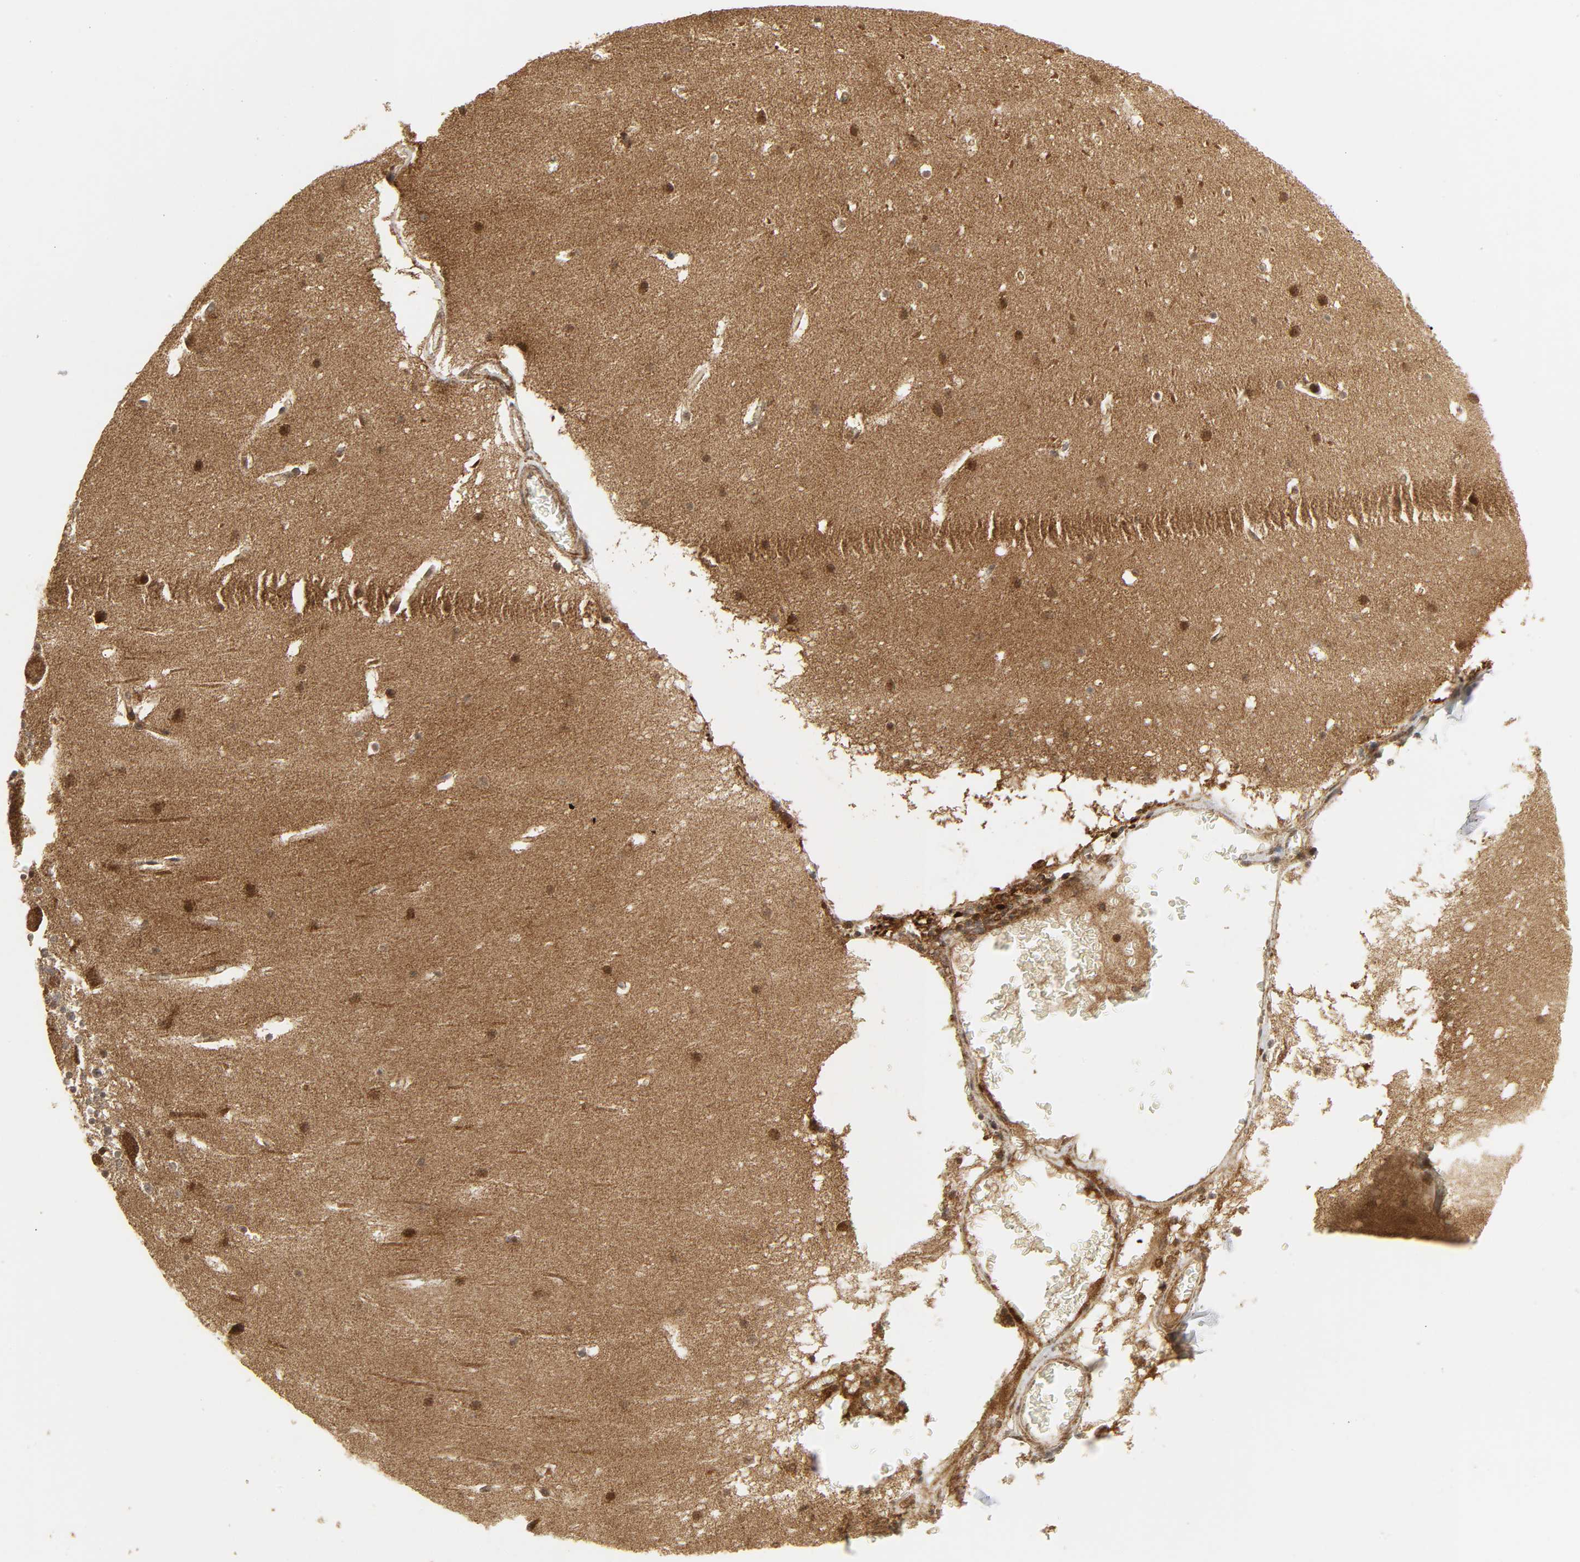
{"staining": {"intensity": "moderate", "quantity": "25%-75%", "location": "cytoplasmic/membranous"}, "tissue": "cerebellum", "cell_type": "Cells in granular layer", "image_type": "normal", "snomed": [{"axis": "morphology", "description": "Normal tissue, NOS"}, {"axis": "topography", "description": "Cerebellum"}], "caption": "Immunohistochemical staining of benign cerebellum exhibits moderate cytoplasmic/membranous protein expression in approximately 25%-75% of cells in granular layer.", "gene": "CHUK", "patient": {"sex": "male", "age": 45}}